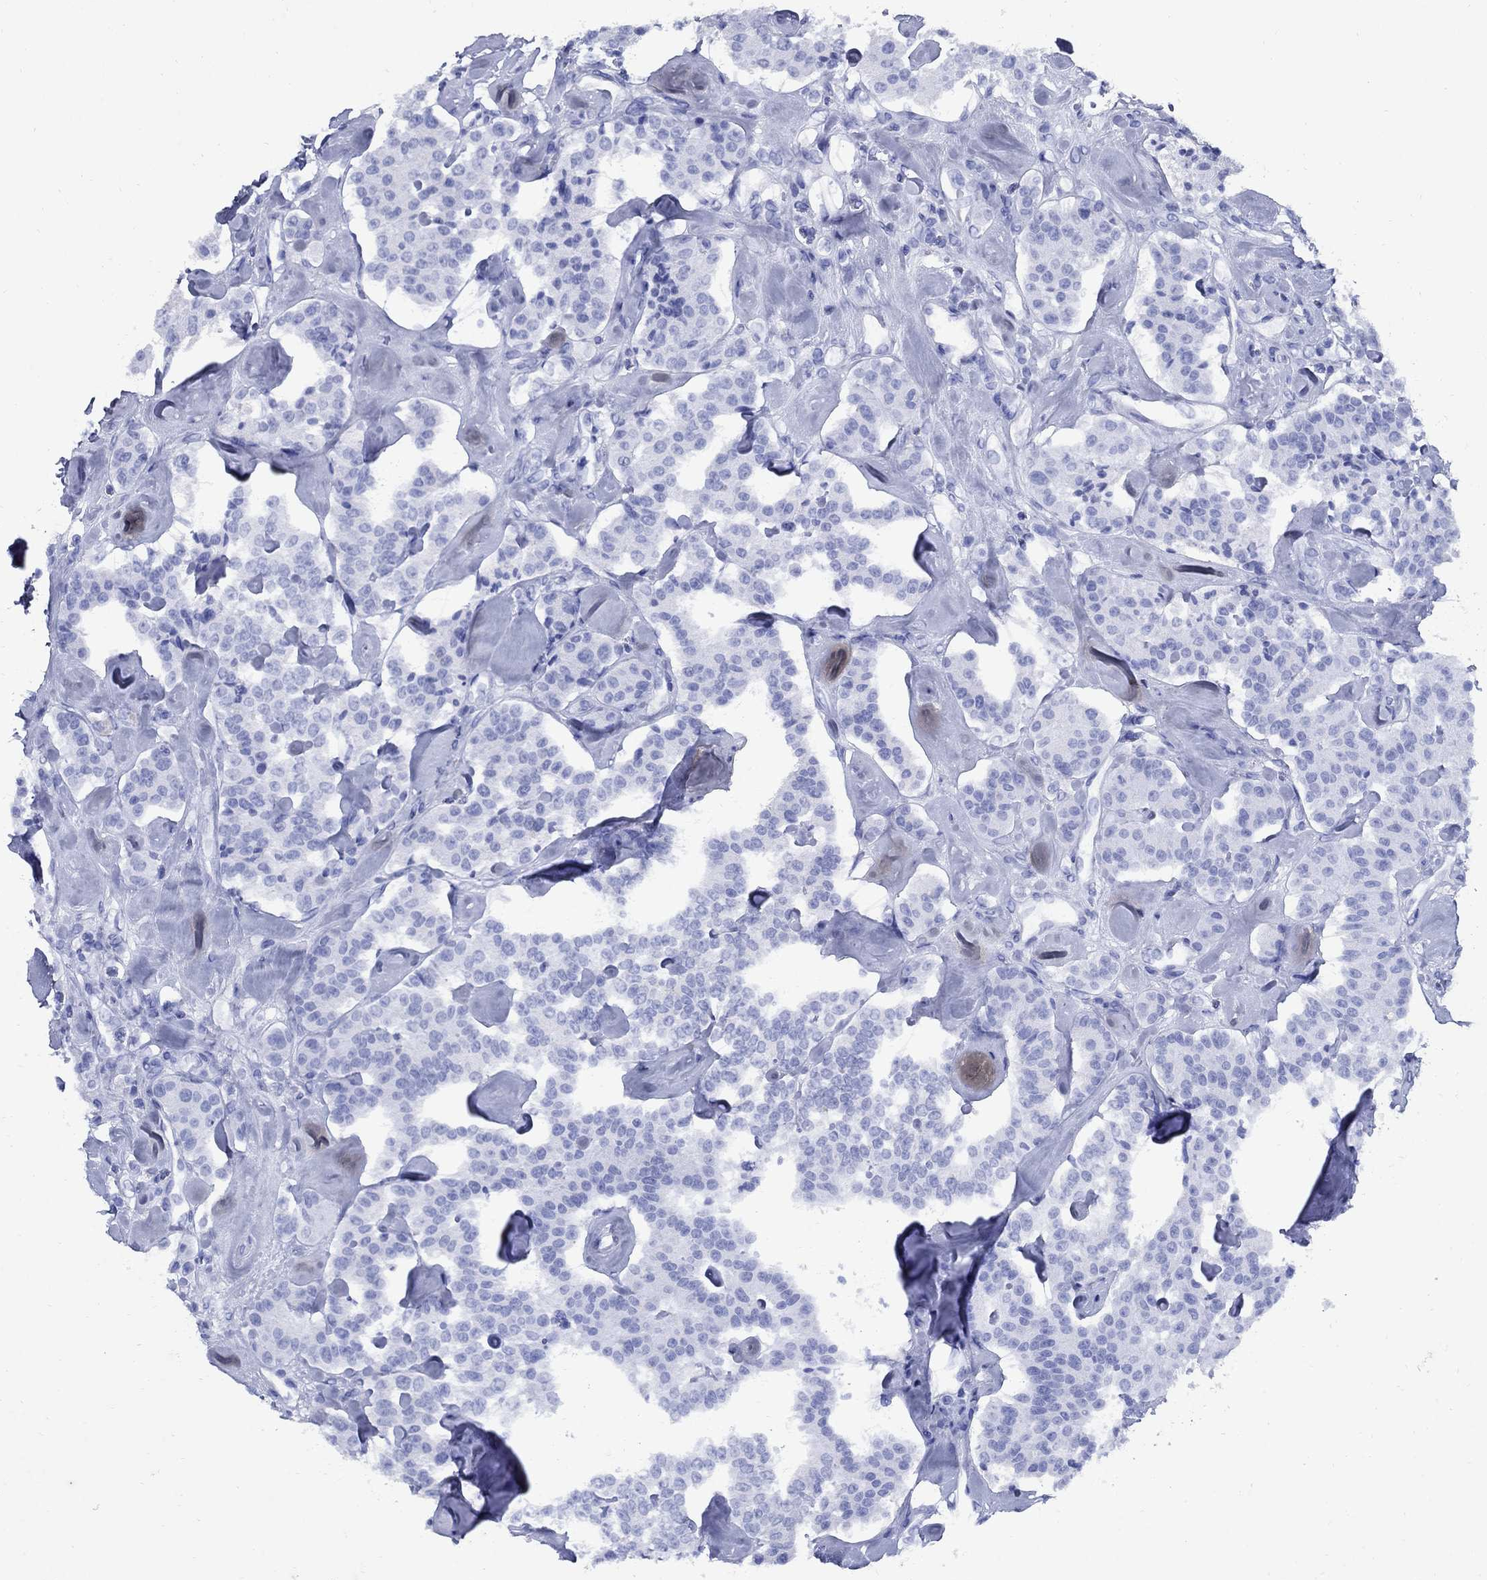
{"staining": {"intensity": "negative", "quantity": "none", "location": "none"}, "tissue": "carcinoid", "cell_type": "Tumor cells", "image_type": "cancer", "snomed": [{"axis": "morphology", "description": "Carcinoid, malignant, NOS"}, {"axis": "topography", "description": "Pancreas"}], "caption": "Immunohistochemistry (IHC) of carcinoid (malignant) demonstrates no staining in tumor cells.", "gene": "CD1A", "patient": {"sex": "male", "age": 41}}